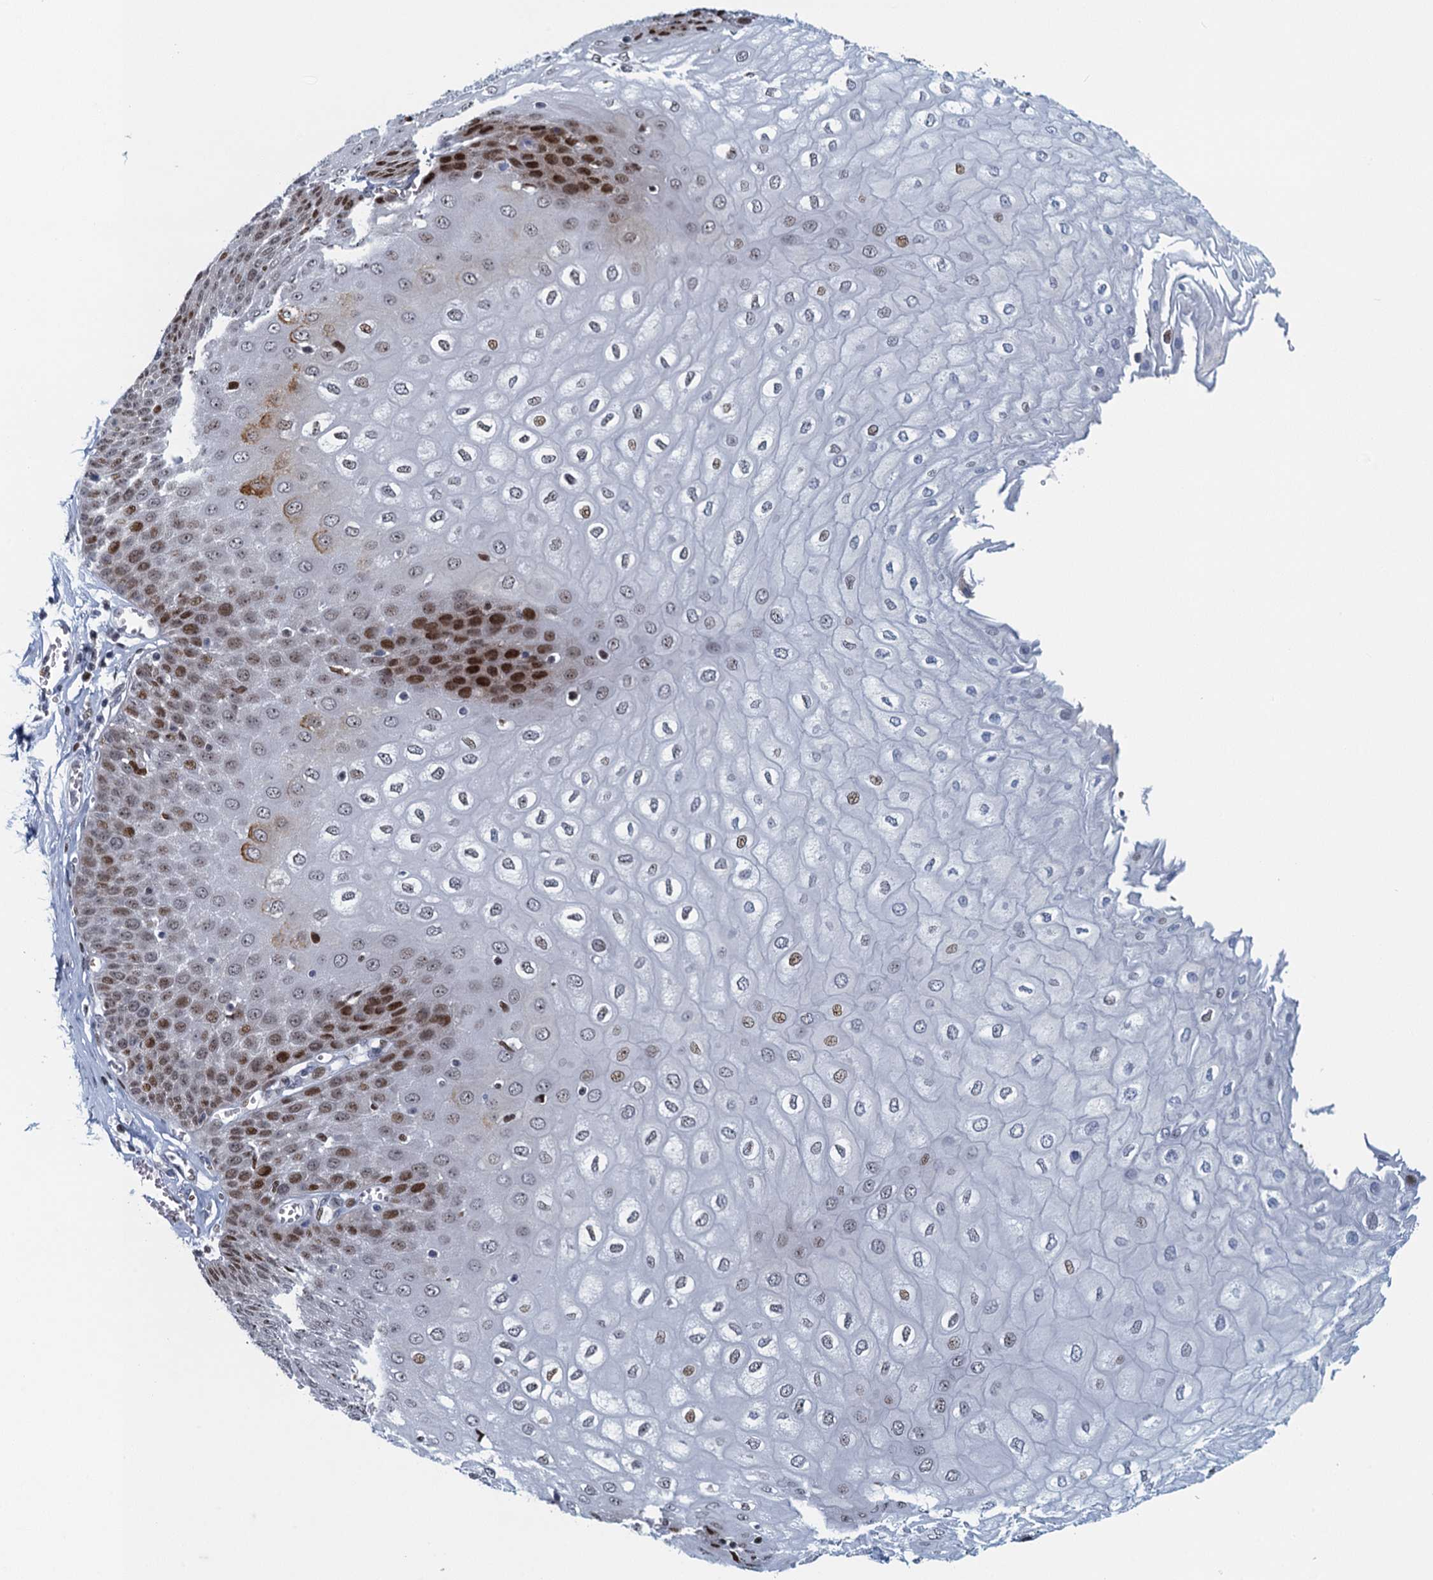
{"staining": {"intensity": "strong", "quantity": "25%-75%", "location": "nuclear"}, "tissue": "esophagus", "cell_type": "Squamous epithelial cells", "image_type": "normal", "snomed": [{"axis": "morphology", "description": "Normal tissue, NOS"}, {"axis": "topography", "description": "Esophagus"}], "caption": "Approximately 25%-75% of squamous epithelial cells in unremarkable esophagus exhibit strong nuclear protein staining as visualized by brown immunohistochemical staining.", "gene": "ANKRD13D", "patient": {"sex": "male", "age": 60}}